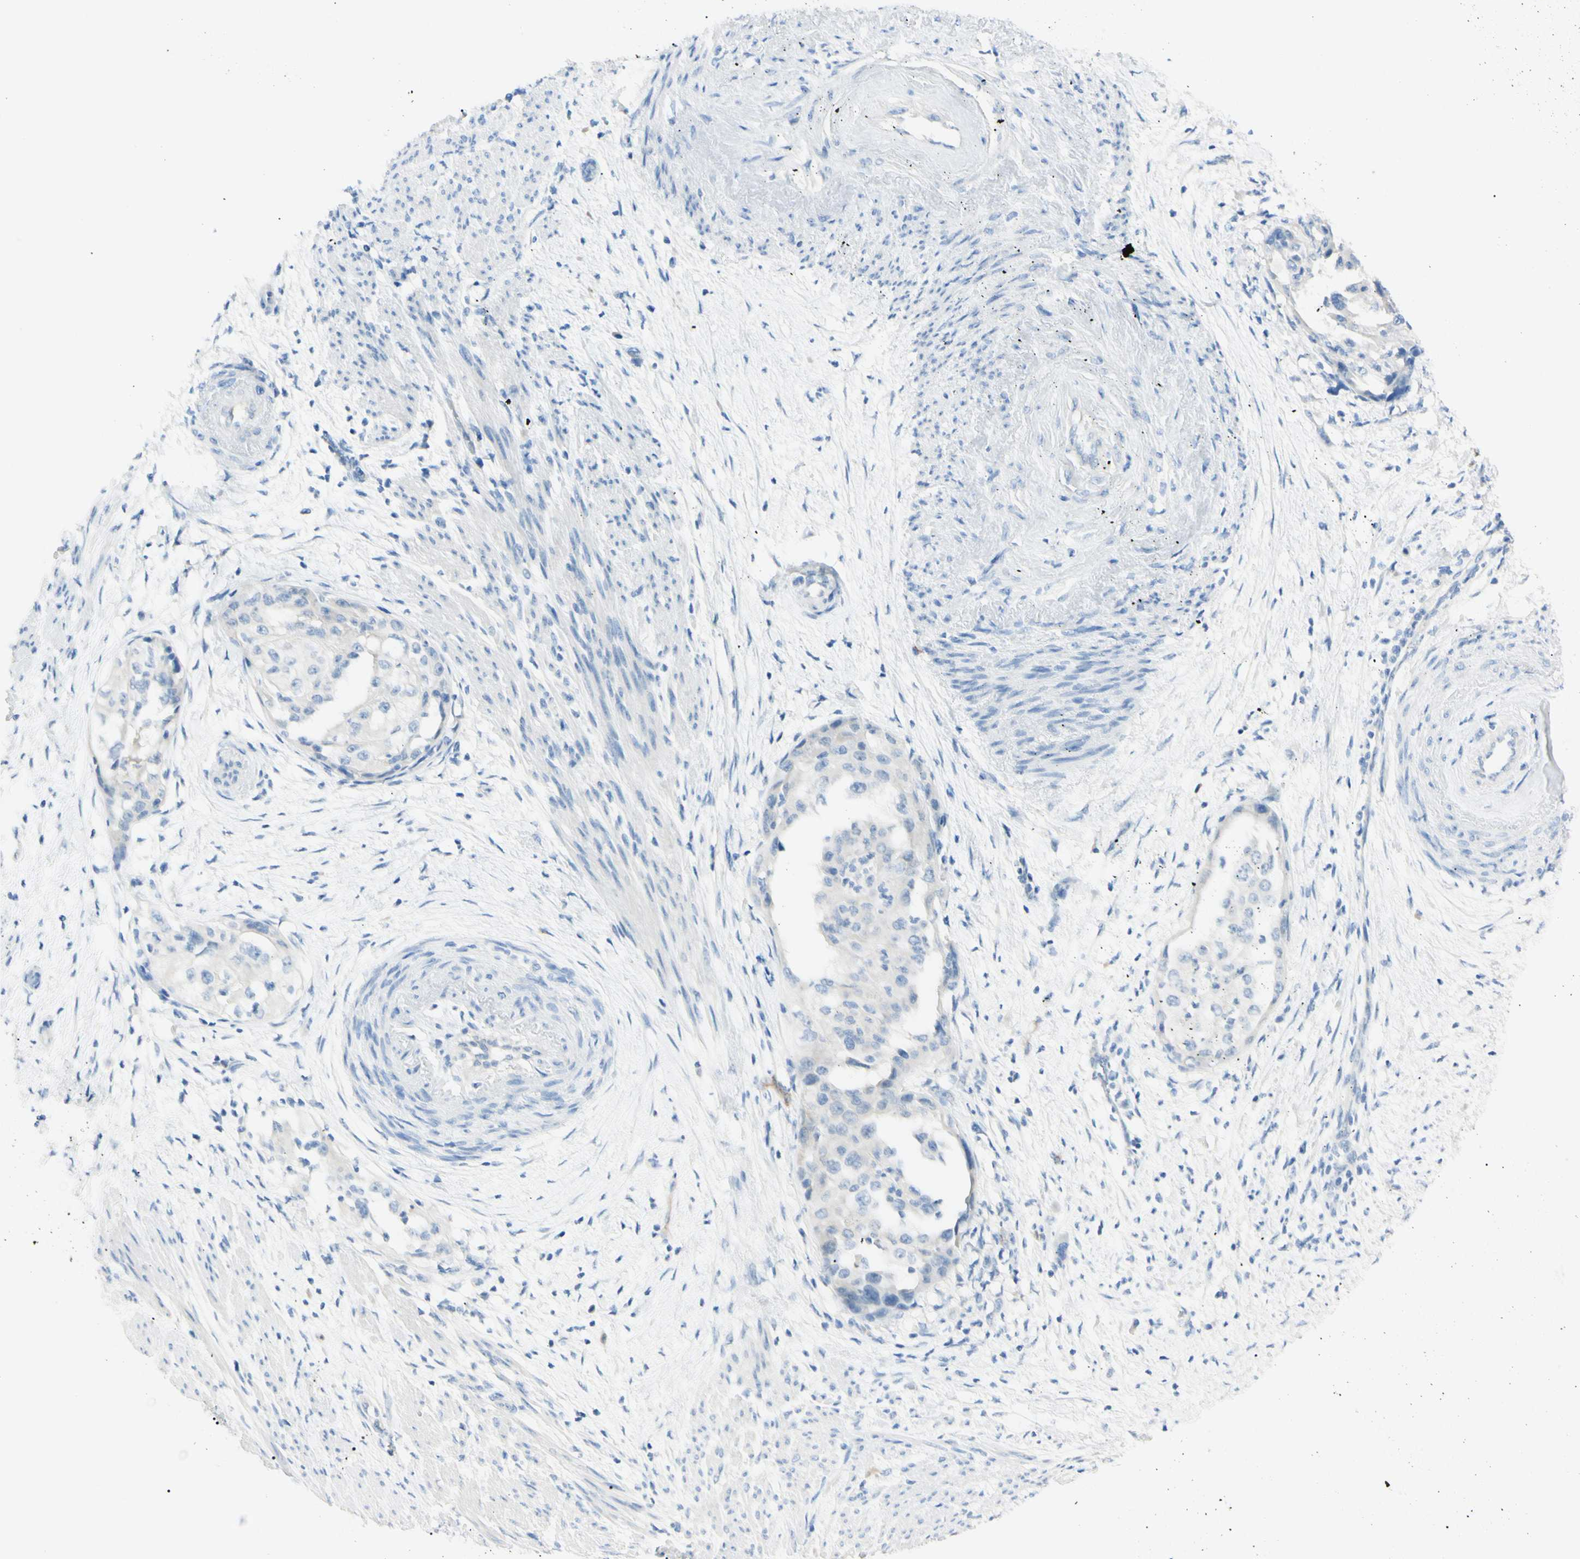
{"staining": {"intensity": "negative", "quantity": "none", "location": "none"}, "tissue": "endometrial cancer", "cell_type": "Tumor cells", "image_type": "cancer", "snomed": [{"axis": "morphology", "description": "Adenocarcinoma, NOS"}, {"axis": "topography", "description": "Endometrium"}], "caption": "The IHC photomicrograph has no significant expression in tumor cells of adenocarcinoma (endometrial) tissue. Brightfield microscopy of immunohistochemistry stained with DAB (3,3'-diaminobenzidine) (brown) and hematoxylin (blue), captured at high magnification.", "gene": "FOLH1", "patient": {"sex": "female", "age": 85}}